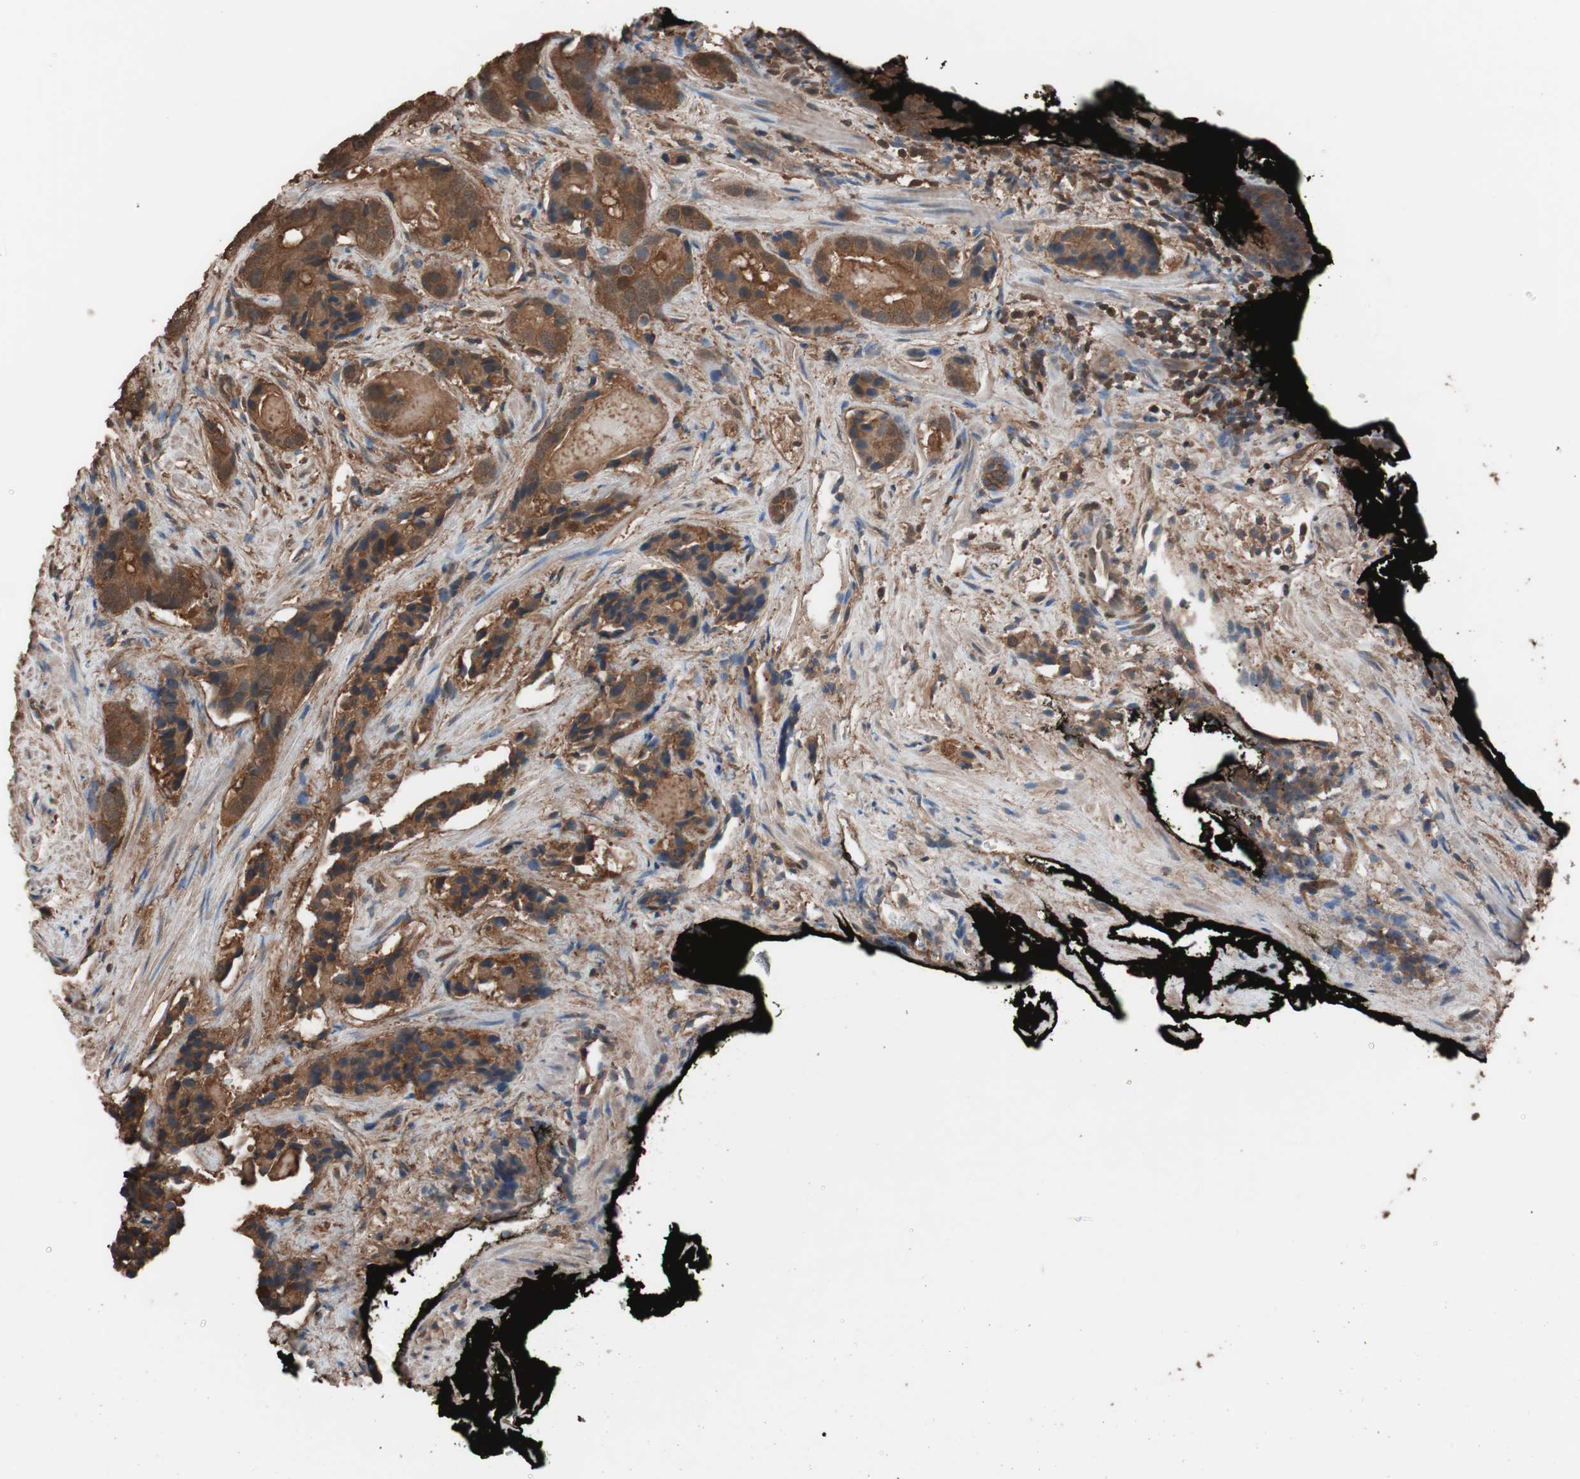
{"staining": {"intensity": "strong", "quantity": ">75%", "location": "cytoplasmic/membranous"}, "tissue": "prostate cancer", "cell_type": "Tumor cells", "image_type": "cancer", "snomed": [{"axis": "morphology", "description": "Adenocarcinoma, High grade"}, {"axis": "topography", "description": "Prostate"}], "caption": "Brown immunohistochemical staining in human prostate cancer displays strong cytoplasmic/membranous positivity in about >75% of tumor cells.", "gene": "CALM2", "patient": {"sex": "male", "age": 58}}